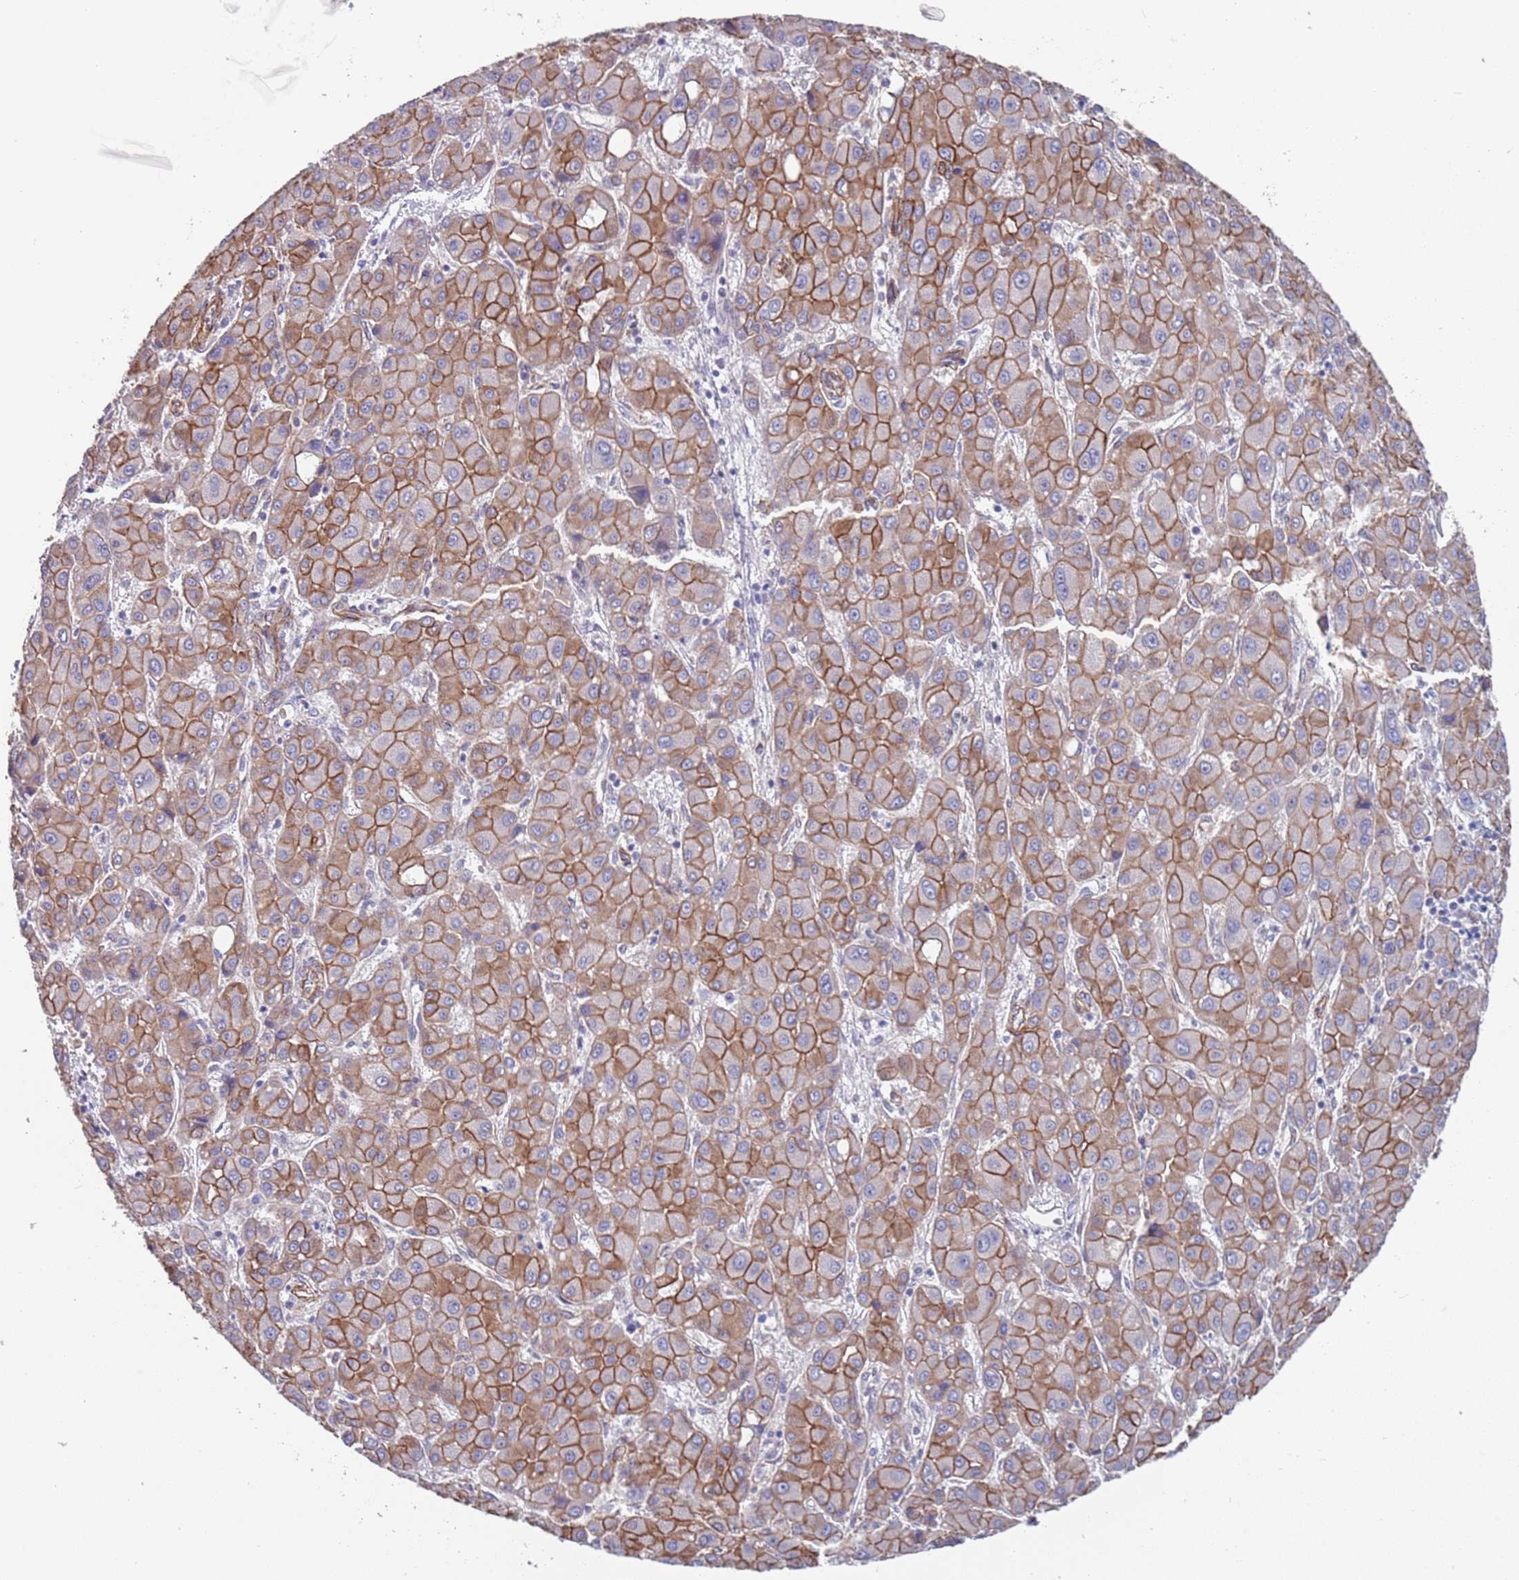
{"staining": {"intensity": "strong", "quantity": ">75%", "location": "cytoplasmic/membranous"}, "tissue": "liver cancer", "cell_type": "Tumor cells", "image_type": "cancer", "snomed": [{"axis": "morphology", "description": "Carcinoma, Hepatocellular, NOS"}, {"axis": "topography", "description": "Liver"}], "caption": "Hepatocellular carcinoma (liver) tissue reveals strong cytoplasmic/membranous positivity in approximately >75% of tumor cells, visualized by immunohistochemistry. (DAB = brown stain, brightfield microscopy at high magnification).", "gene": "JAKMIP2", "patient": {"sex": "male", "age": 55}}